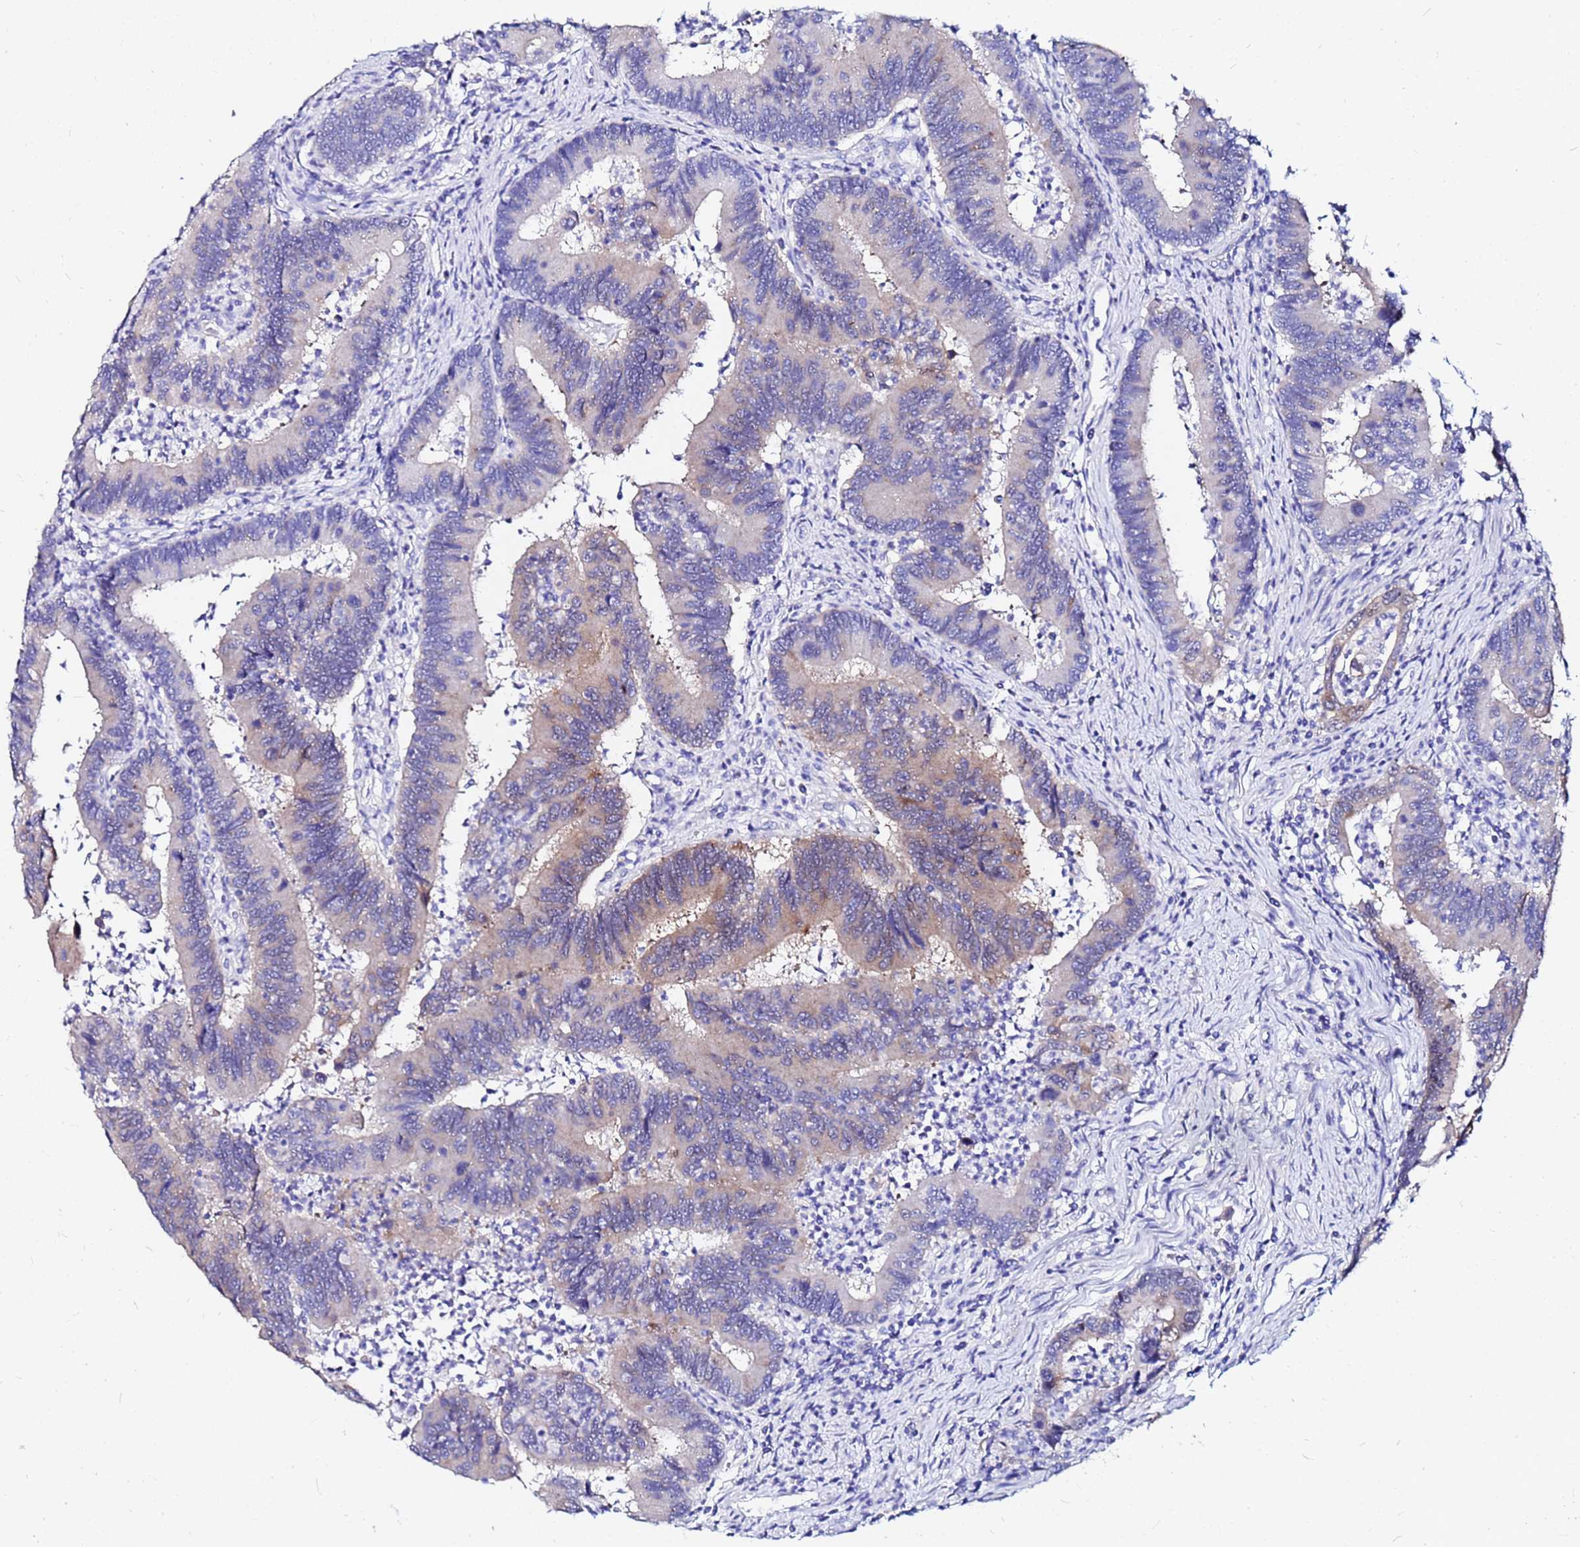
{"staining": {"intensity": "moderate", "quantity": "25%-75%", "location": "cytoplasmic/membranous"}, "tissue": "colorectal cancer", "cell_type": "Tumor cells", "image_type": "cancer", "snomed": [{"axis": "morphology", "description": "Adenocarcinoma, NOS"}, {"axis": "topography", "description": "Colon"}], "caption": "IHC photomicrograph of neoplastic tissue: human adenocarcinoma (colorectal) stained using IHC exhibits medium levels of moderate protein expression localized specifically in the cytoplasmic/membranous of tumor cells, appearing as a cytoplasmic/membranous brown color.", "gene": "PPP1R14C", "patient": {"sex": "female", "age": 67}}